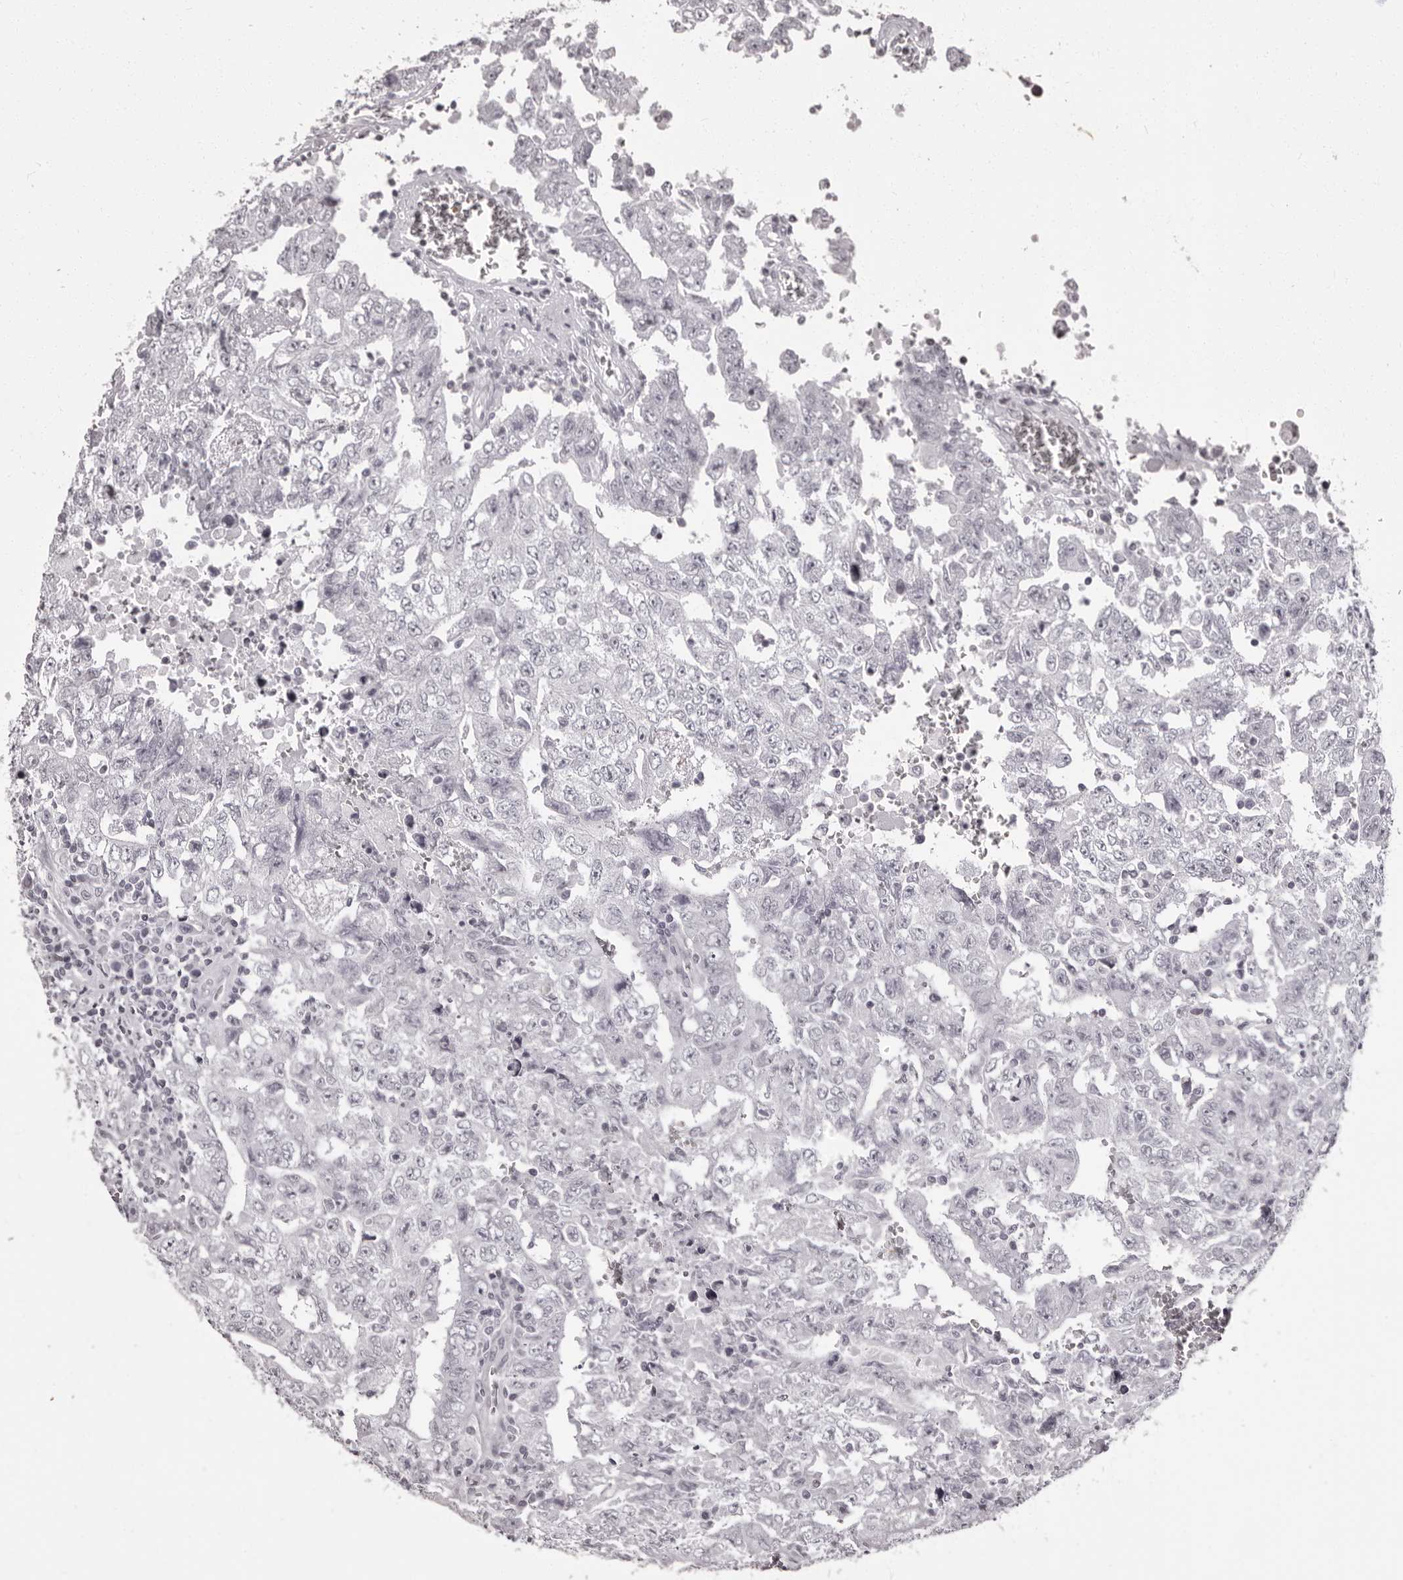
{"staining": {"intensity": "negative", "quantity": "none", "location": "none"}, "tissue": "testis cancer", "cell_type": "Tumor cells", "image_type": "cancer", "snomed": [{"axis": "morphology", "description": "Carcinoma, Embryonal, NOS"}, {"axis": "topography", "description": "Testis"}], "caption": "Tumor cells show no significant protein staining in testis cancer.", "gene": "C8orf74", "patient": {"sex": "male", "age": 26}}